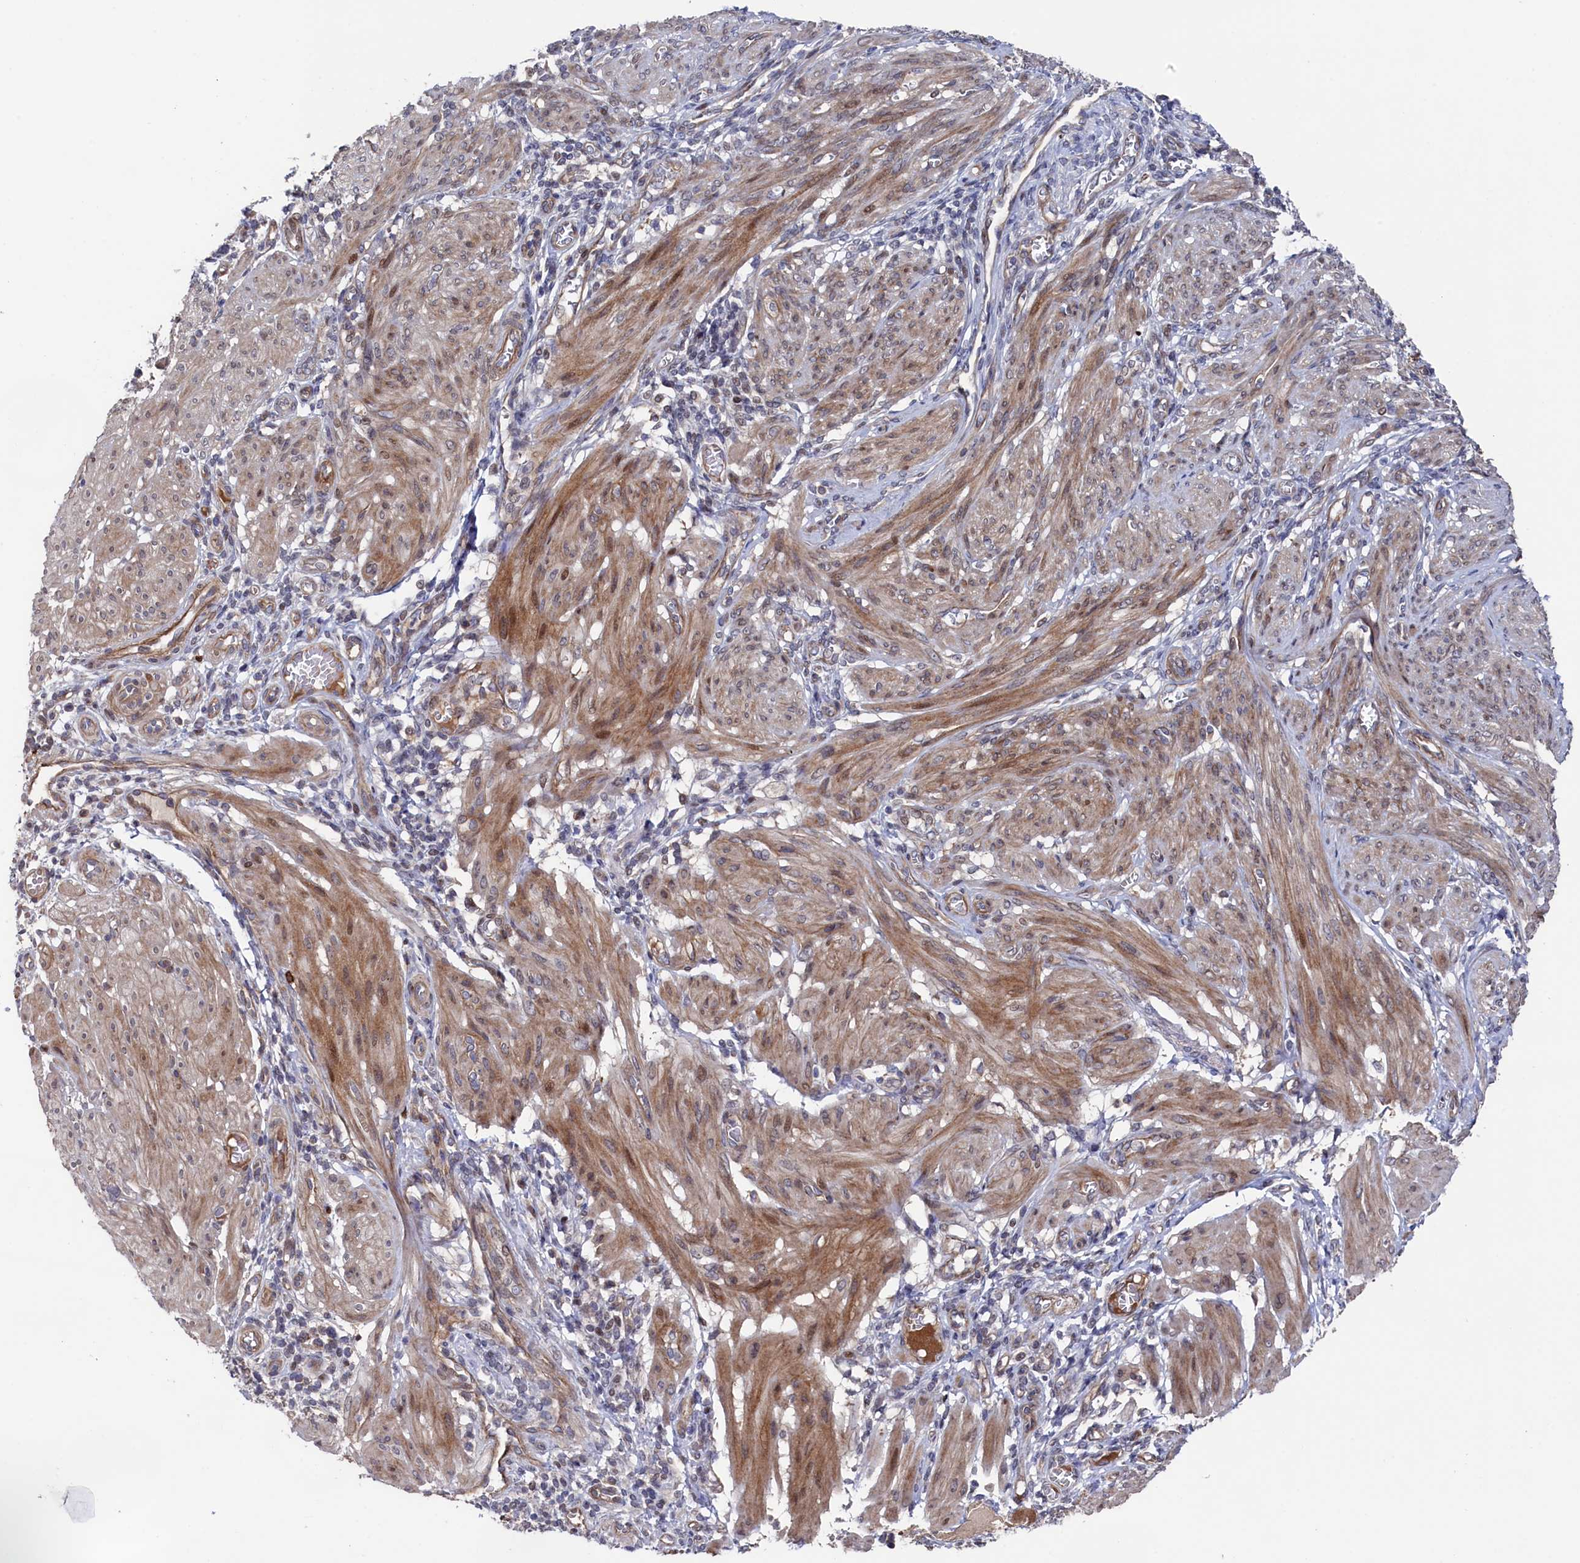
{"staining": {"intensity": "moderate", "quantity": ">75%", "location": "cytoplasmic/membranous"}, "tissue": "smooth muscle", "cell_type": "Smooth muscle cells", "image_type": "normal", "snomed": [{"axis": "morphology", "description": "Normal tissue, NOS"}, {"axis": "topography", "description": "Smooth muscle"}], "caption": "Smooth muscle stained for a protein (brown) displays moderate cytoplasmic/membranous positive positivity in approximately >75% of smooth muscle cells.", "gene": "ZNF891", "patient": {"sex": "female", "age": 39}}